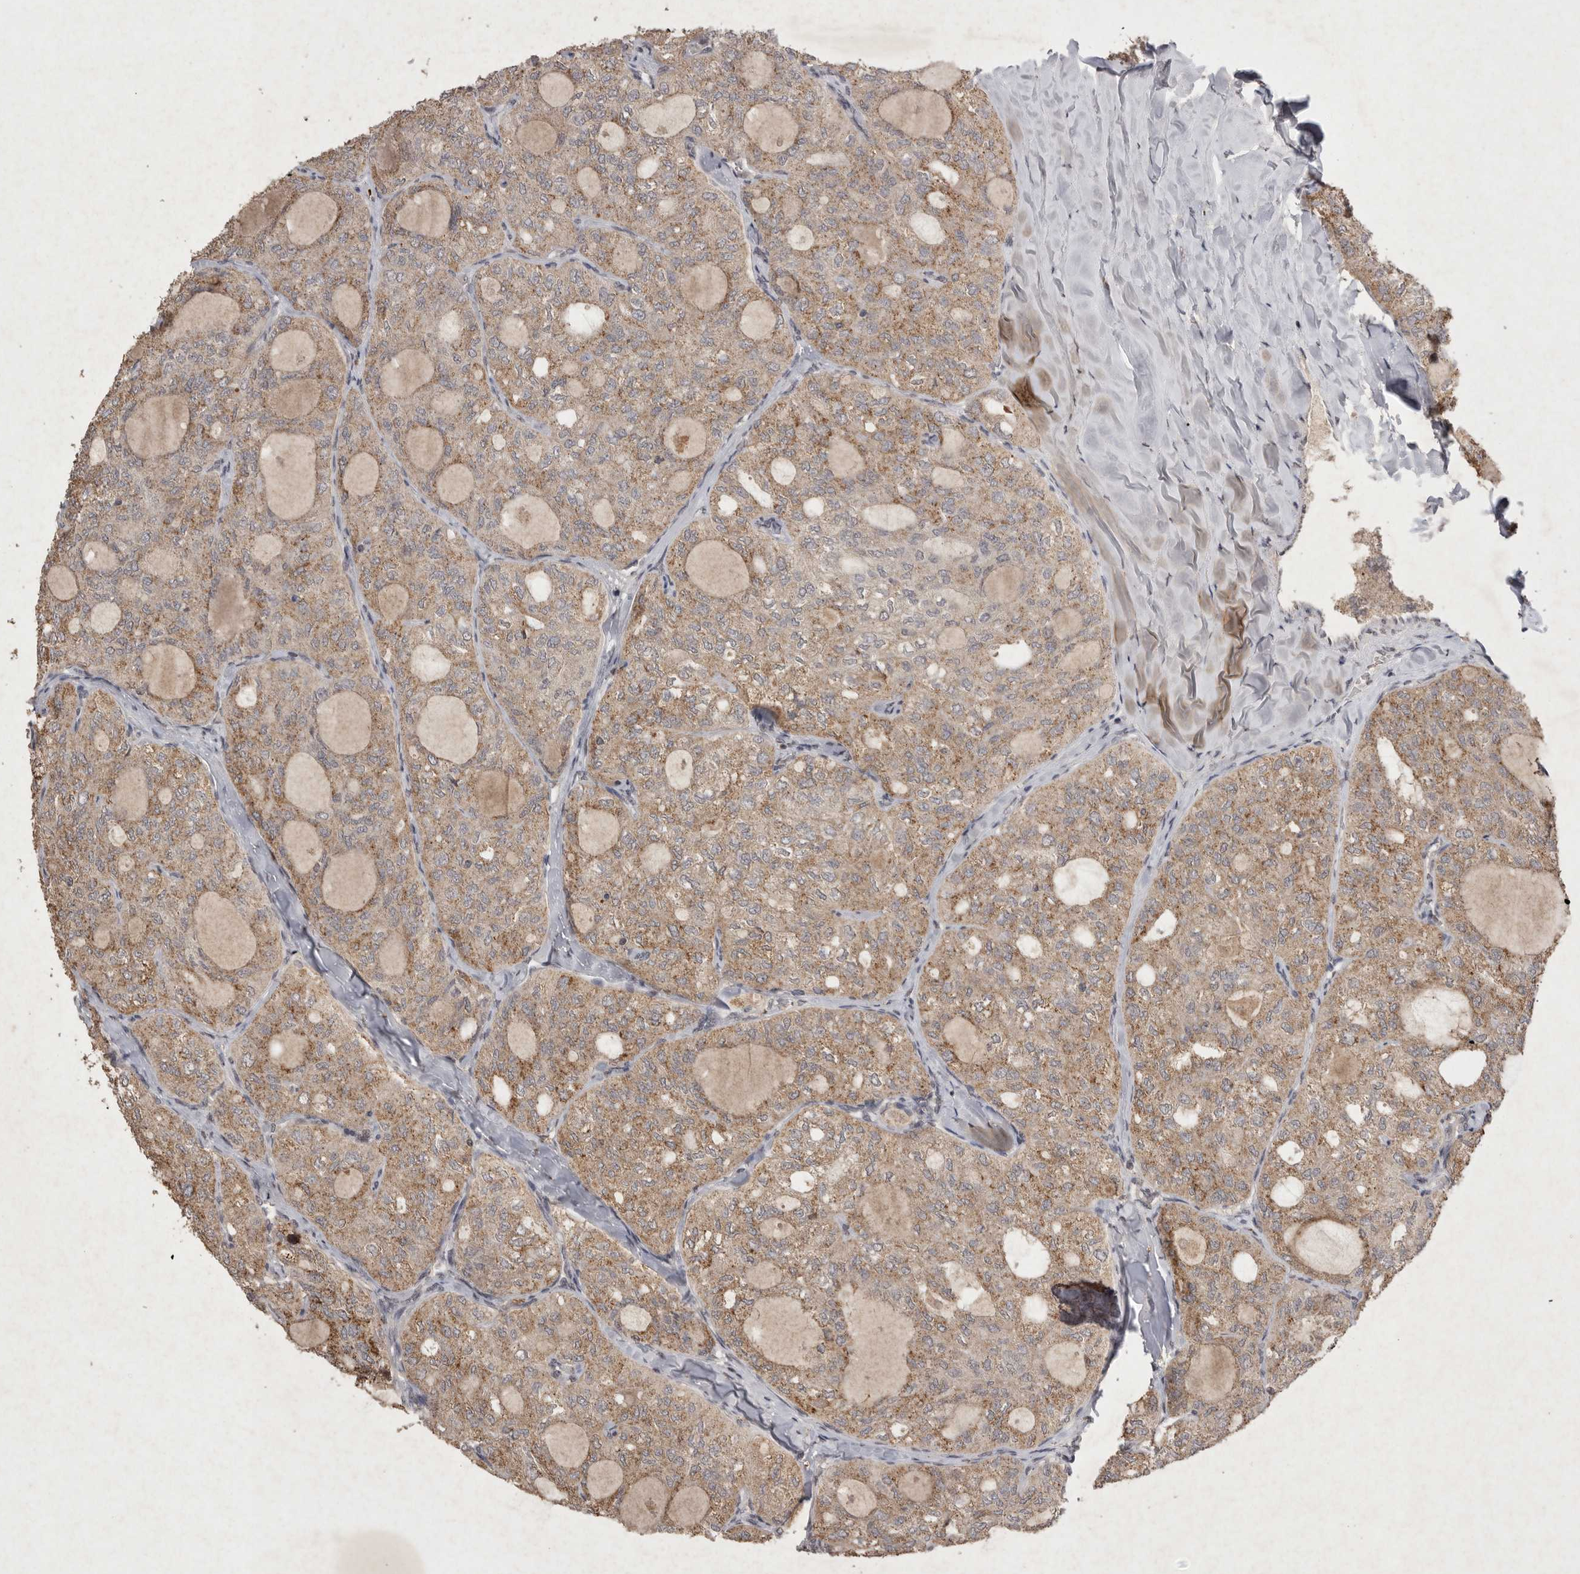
{"staining": {"intensity": "moderate", "quantity": ">75%", "location": "cytoplasmic/membranous"}, "tissue": "thyroid cancer", "cell_type": "Tumor cells", "image_type": "cancer", "snomed": [{"axis": "morphology", "description": "Follicular adenoma carcinoma, NOS"}, {"axis": "topography", "description": "Thyroid gland"}], "caption": "A high-resolution micrograph shows immunohistochemistry (IHC) staining of thyroid cancer, which reveals moderate cytoplasmic/membranous positivity in about >75% of tumor cells.", "gene": "APLNR", "patient": {"sex": "male", "age": 75}}